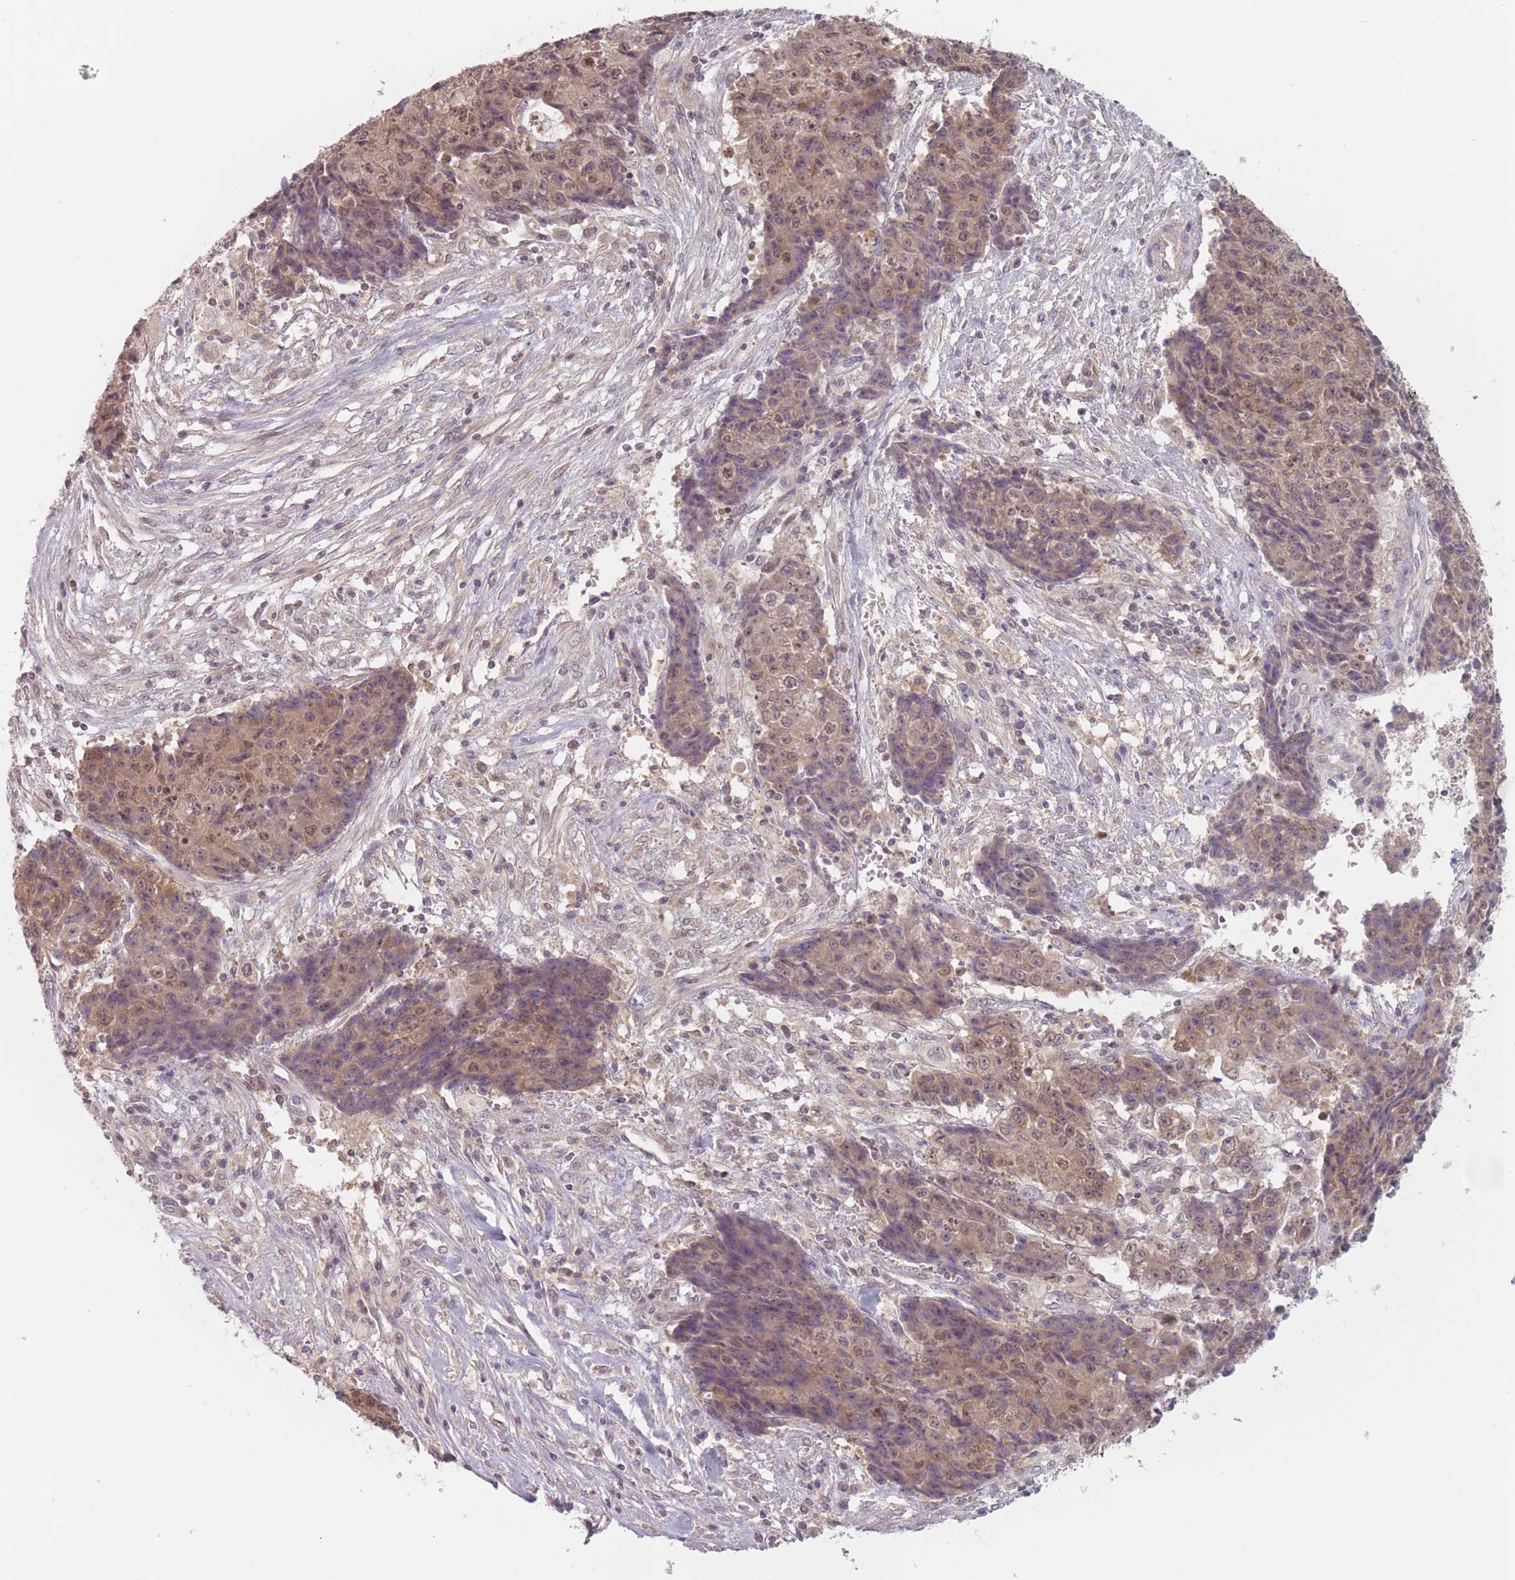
{"staining": {"intensity": "weak", "quantity": ">75%", "location": "cytoplasmic/membranous,nuclear"}, "tissue": "ovarian cancer", "cell_type": "Tumor cells", "image_type": "cancer", "snomed": [{"axis": "morphology", "description": "Carcinoma, endometroid"}, {"axis": "topography", "description": "Ovary"}], "caption": "The micrograph shows a brown stain indicating the presence of a protein in the cytoplasmic/membranous and nuclear of tumor cells in endometroid carcinoma (ovarian). (Stains: DAB (3,3'-diaminobenzidine) in brown, nuclei in blue, Microscopy: brightfield microscopy at high magnification).", "gene": "NAXE", "patient": {"sex": "female", "age": 42}}